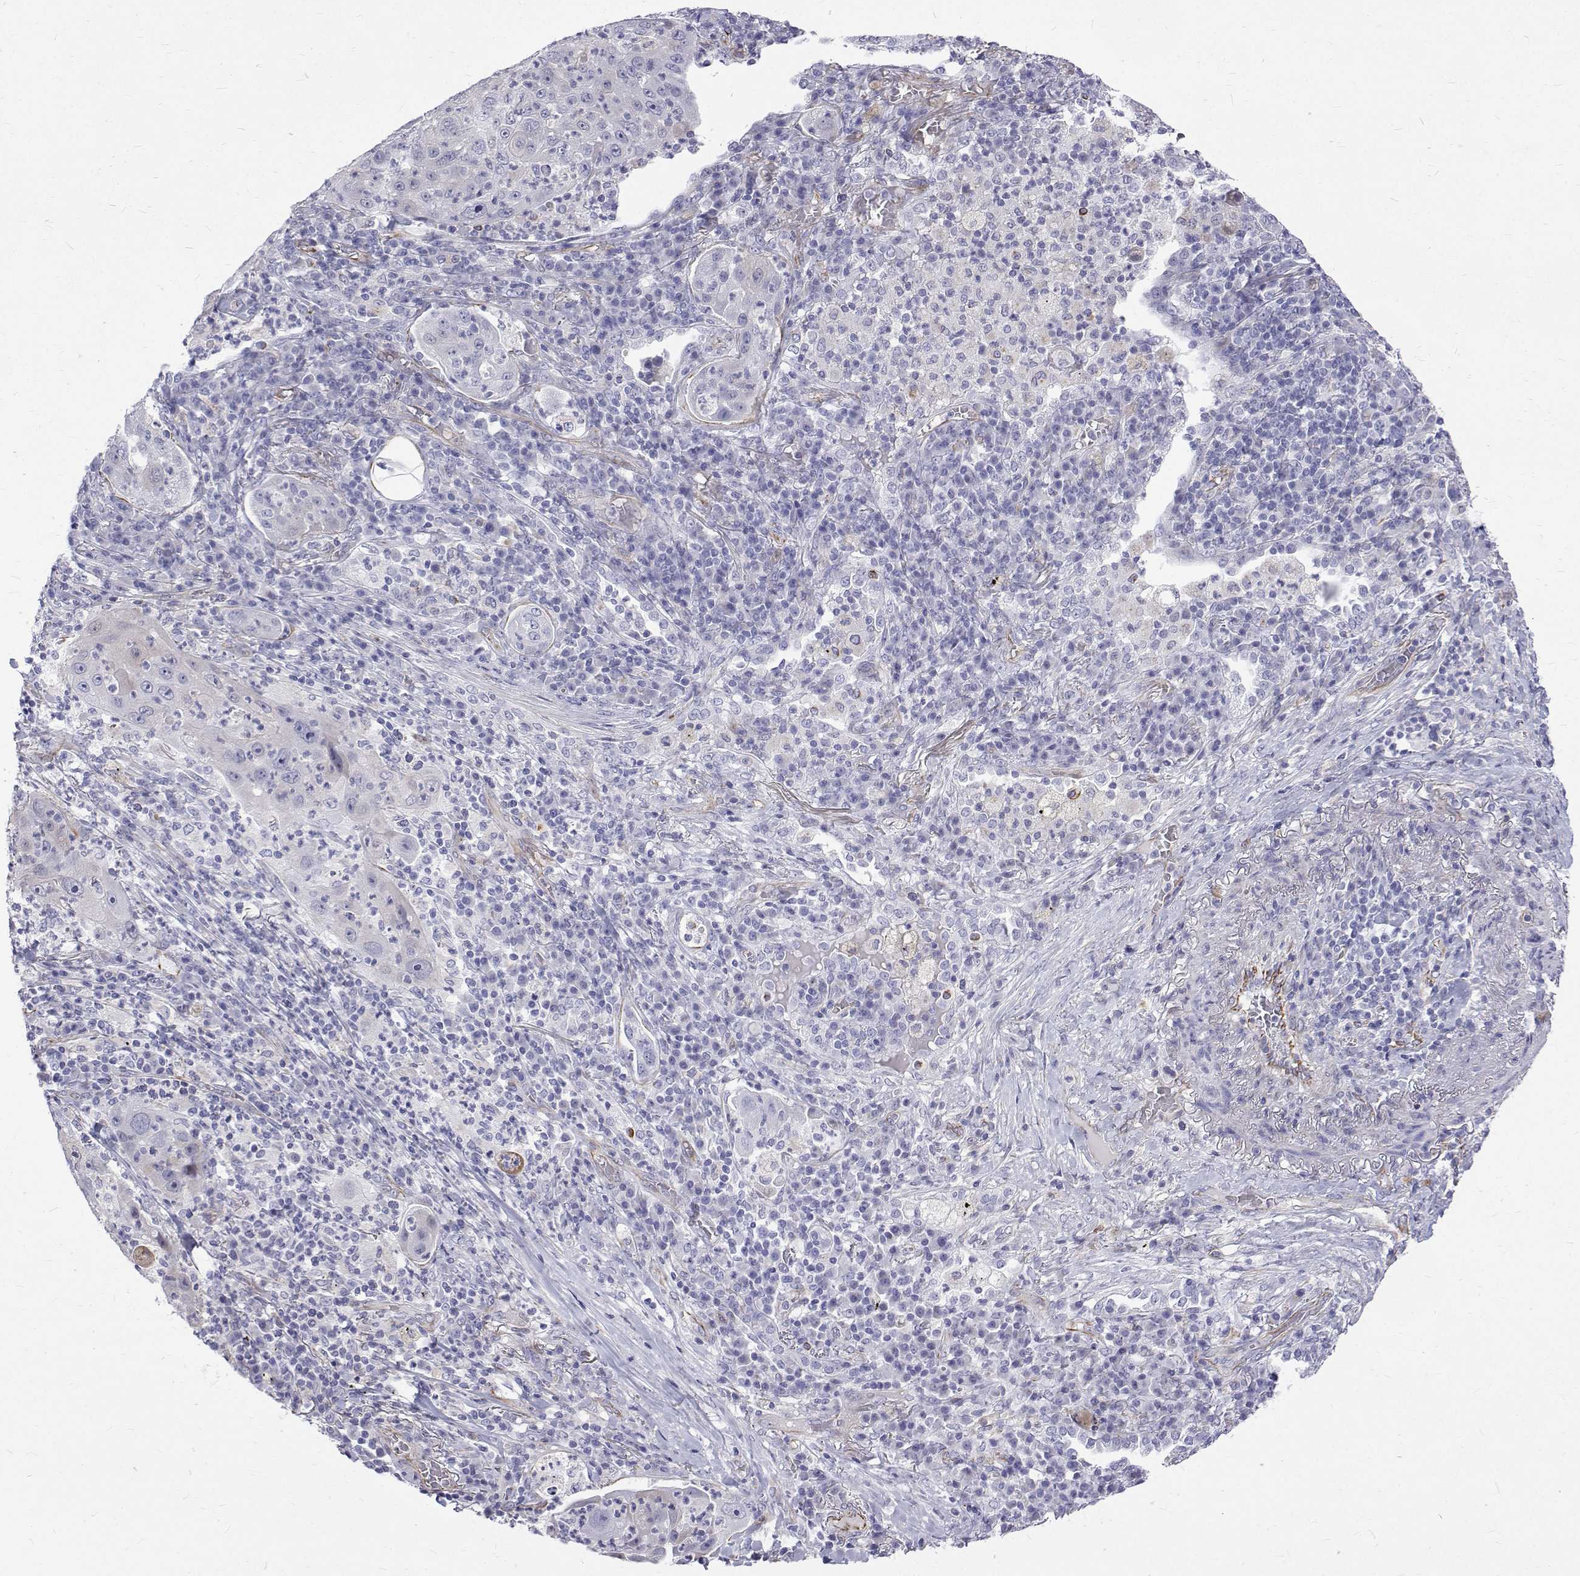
{"staining": {"intensity": "negative", "quantity": "none", "location": "none"}, "tissue": "lung cancer", "cell_type": "Tumor cells", "image_type": "cancer", "snomed": [{"axis": "morphology", "description": "Squamous cell carcinoma, NOS"}, {"axis": "topography", "description": "Lung"}], "caption": "Immunohistochemistry (IHC) of lung cancer (squamous cell carcinoma) displays no expression in tumor cells.", "gene": "OPRPN", "patient": {"sex": "female", "age": 59}}